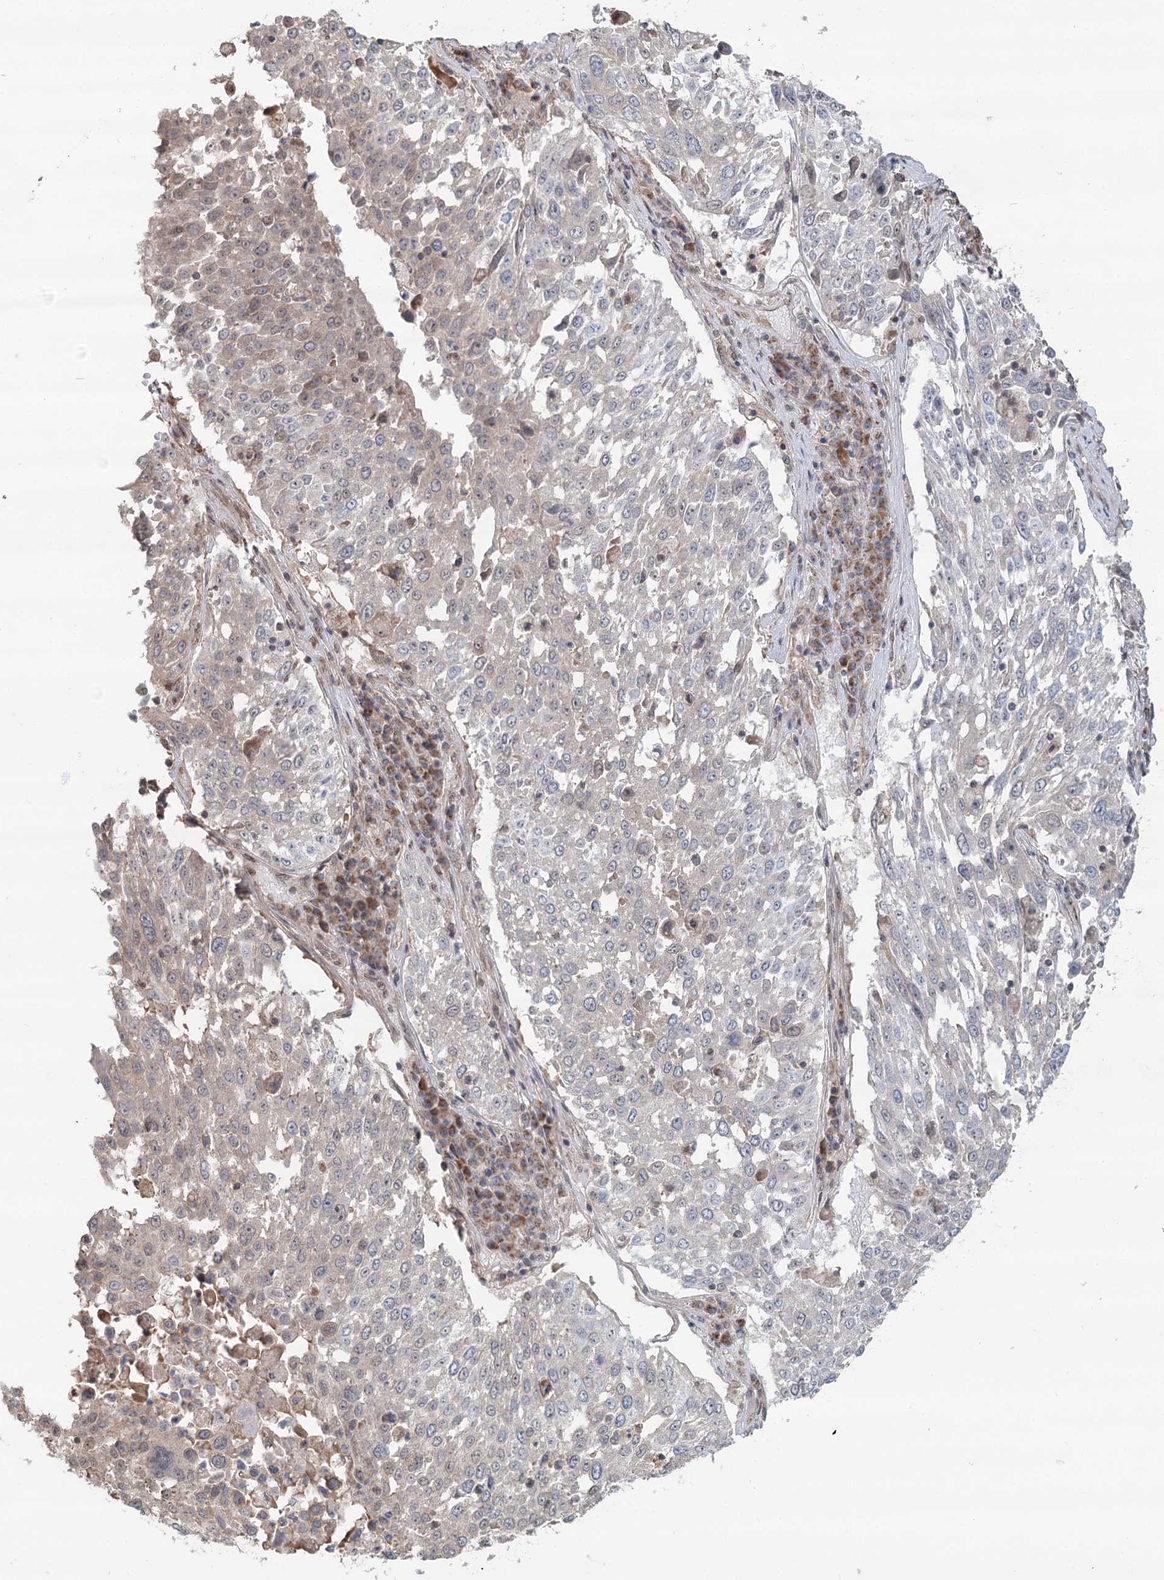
{"staining": {"intensity": "weak", "quantity": "<25%", "location": "cytoplasmic/membranous,nuclear"}, "tissue": "lung cancer", "cell_type": "Tumor cells", "image_type": "cancer", "snomed": [{"axis": "morphology", "description": "Squamous cell carcinoma, NOS"}, {"axis": "topography", "description": "Lung"}], "caption": "High magnification brightfield microscopy of squamous cell carcinoma (lung) stained with DAB (3,3'-diaminobenzidine) (brown) and counterstained with hematoxylin (blue): tumor cells show no significant staining.", "gene": "GPALPP1", "patient": {"sex": "male", "age": 65}}